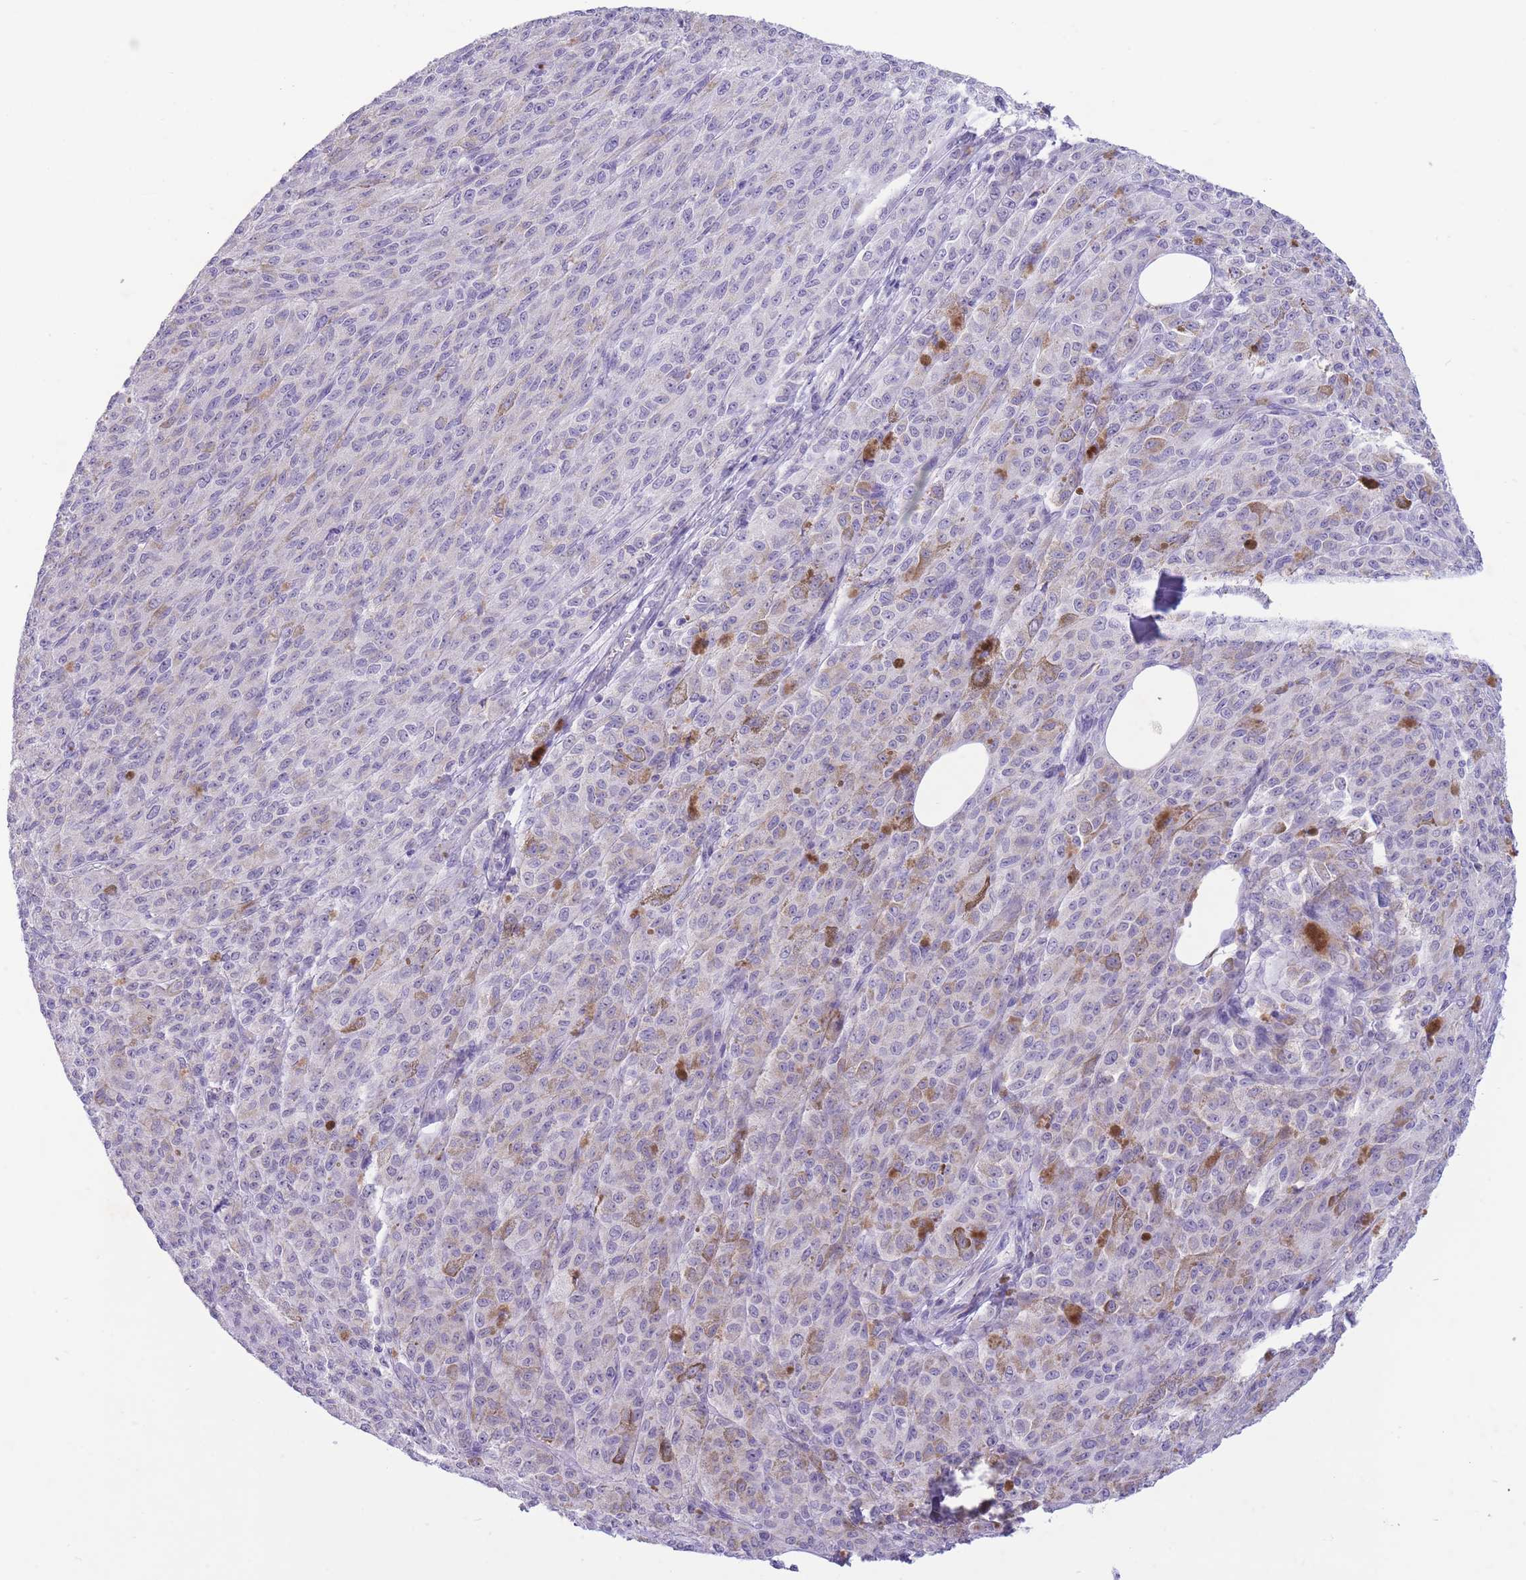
{"staining": {"intensity": "negative", "quantity": "none", "location": "none"}, "tissue": "melanoma", "cell_type": "Tumor cells", "image_type": "cancer", "snomed": [{"axis": "morphology", "description": "Malignant melanoma, NOS"}, {"axis": "topography", "description": "Skin"}], "caption": "Melanoma stained for a protein using immunohistochemistry reveals no staining tumor cells.", "gene": "ASAP3", "patient": {"sex": "female", "age": 52}}